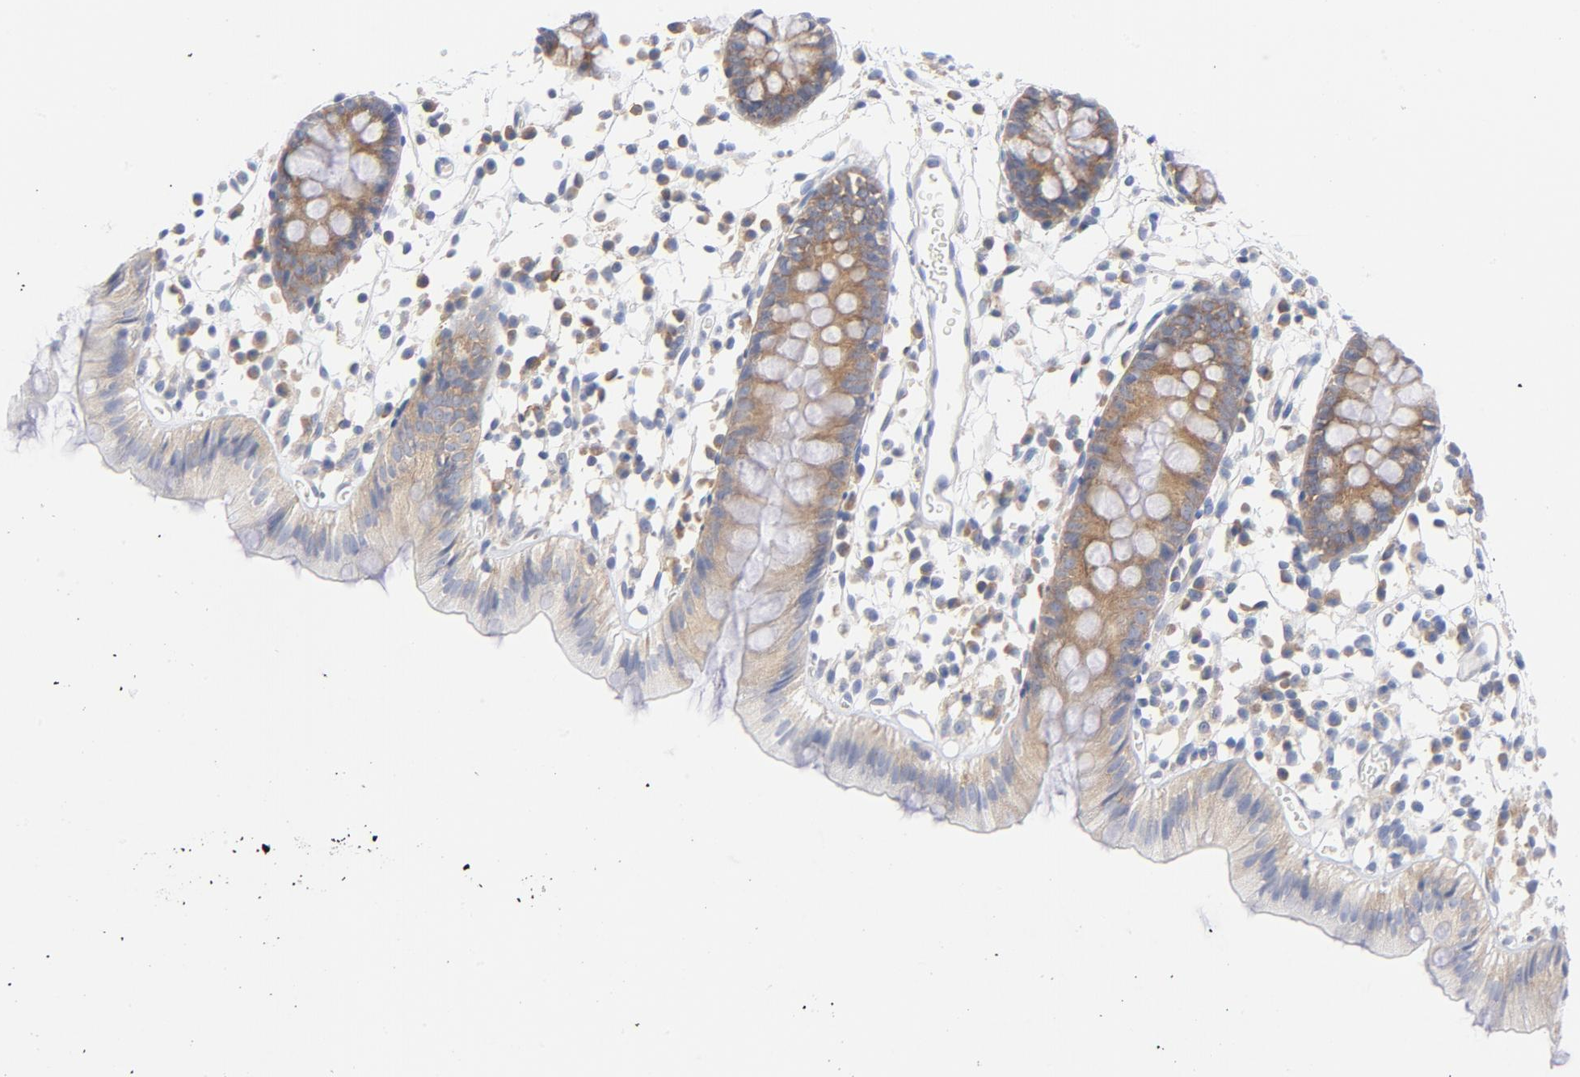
{"staining": {"intensity": "negative", "quantity": "none", "location": "none"}, "tissue": "colon", "cell_type": "Endothelial cells", "image_type": "normal", "snomed": [{"axis": "morphology", "description": "Normal tissue, NOS"}, {"axis": "topography", "description": "Colon"}], "caption": "The immunohistochemistry image has no significant expression in endothelial cells of colon. (DAB immunohistochemistry, high magnification).", "gene": "CD86", "patient": {"sex": "male", "age": 14}}